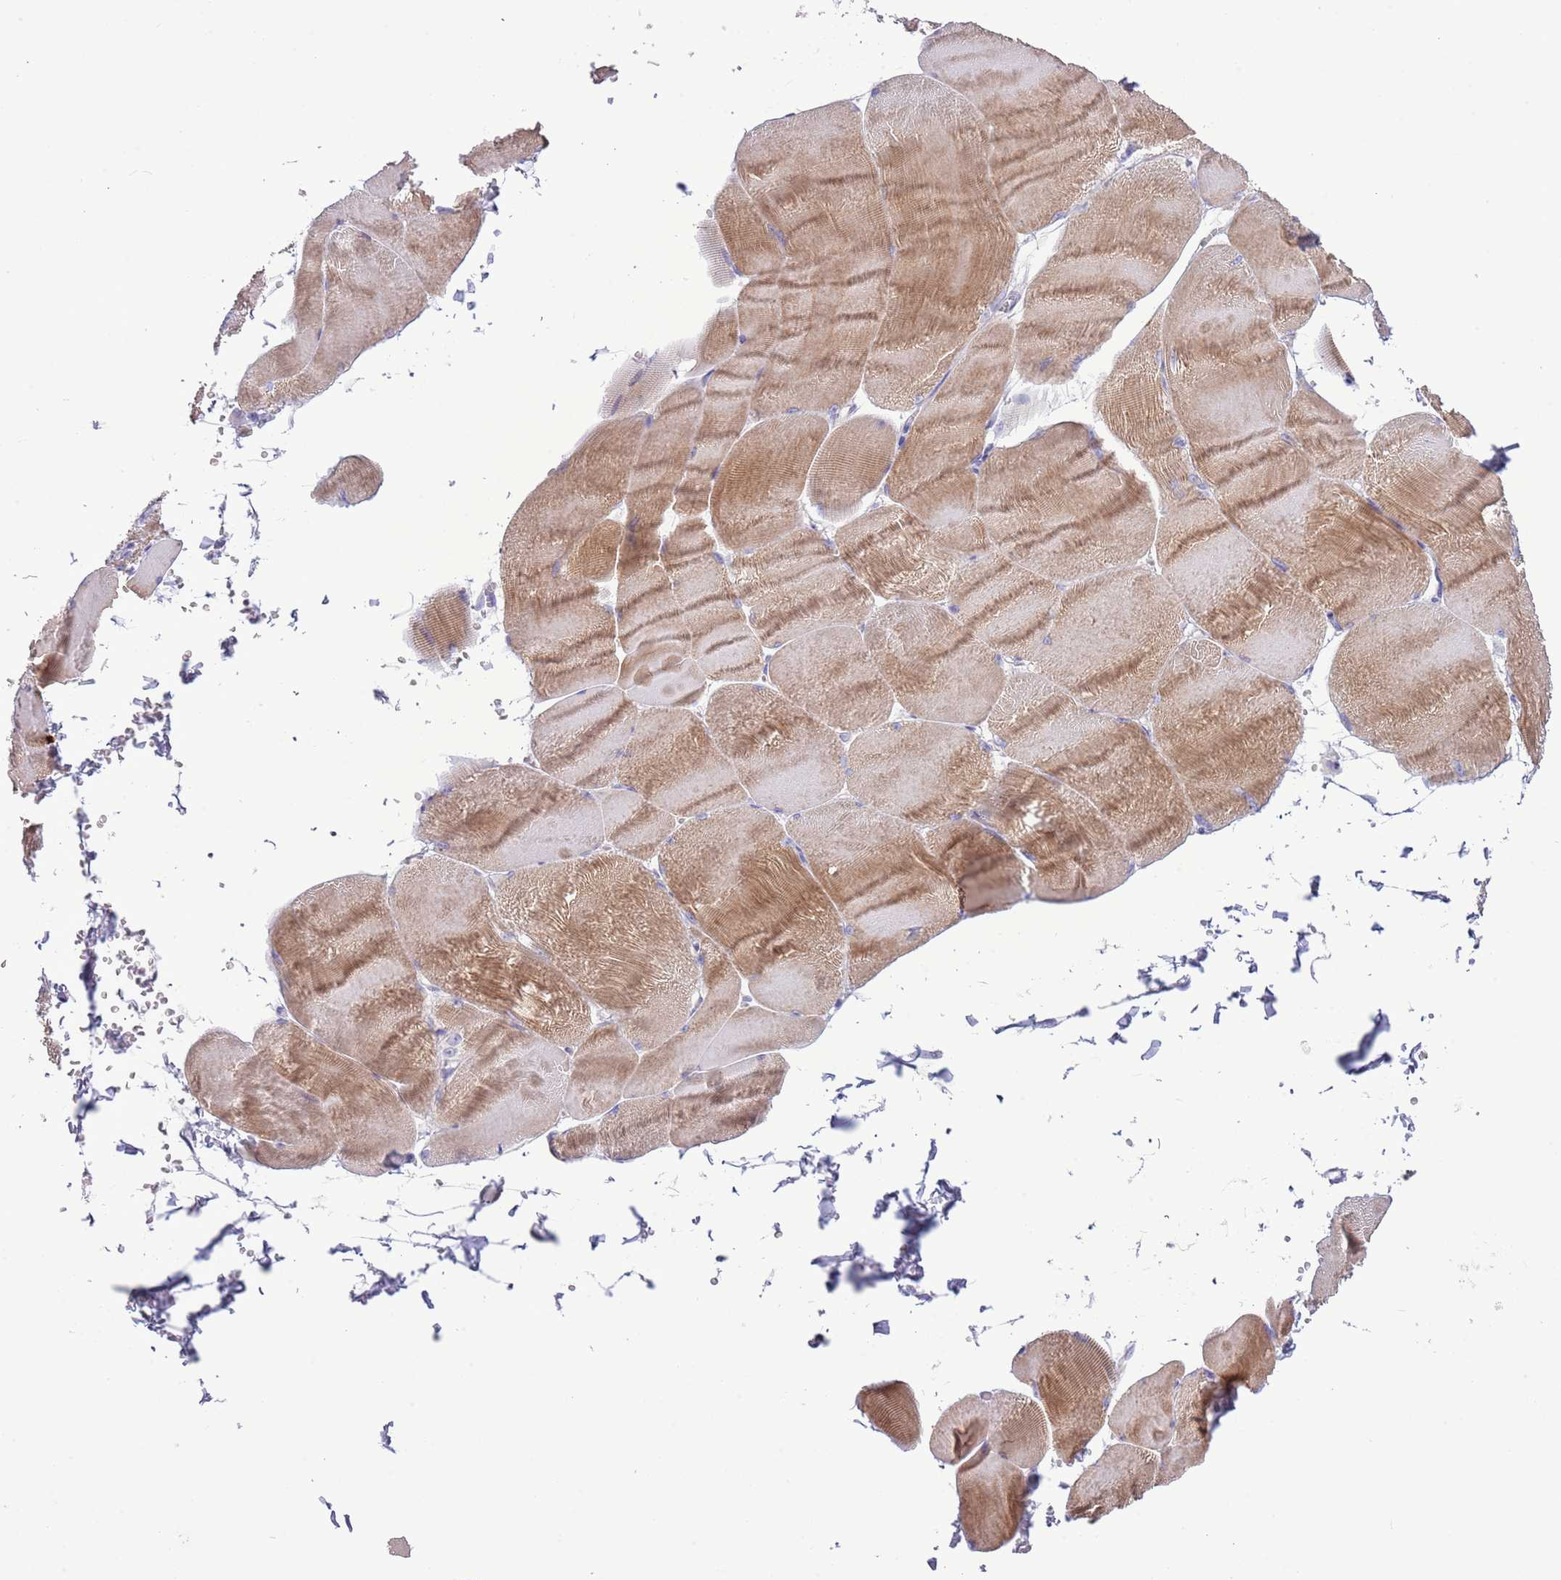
{"staining": {"intensity": "moderate", "quantity": ">75%", "location": "cytoplasmic/membranous"}, "tissue": "skeletal muscle", "cell_type": "Myocytes", "image_type": "normal", "snomed": [{"axis": "morphology", "description": "Normal tissue, NOS"}, {"axis": "morphology", "description": "Basal cell carcinoma"}, {"axis": "topography", "description": "Skeletal muscle"}], "caption": "Immunohistochemical staining of benign skeletal muscle shows moderate cytoplasmic/membranous protein expression in about >75% of myocytes.", "gene": "OR6M1", "patient": {"sex": "female", "age": 64}}